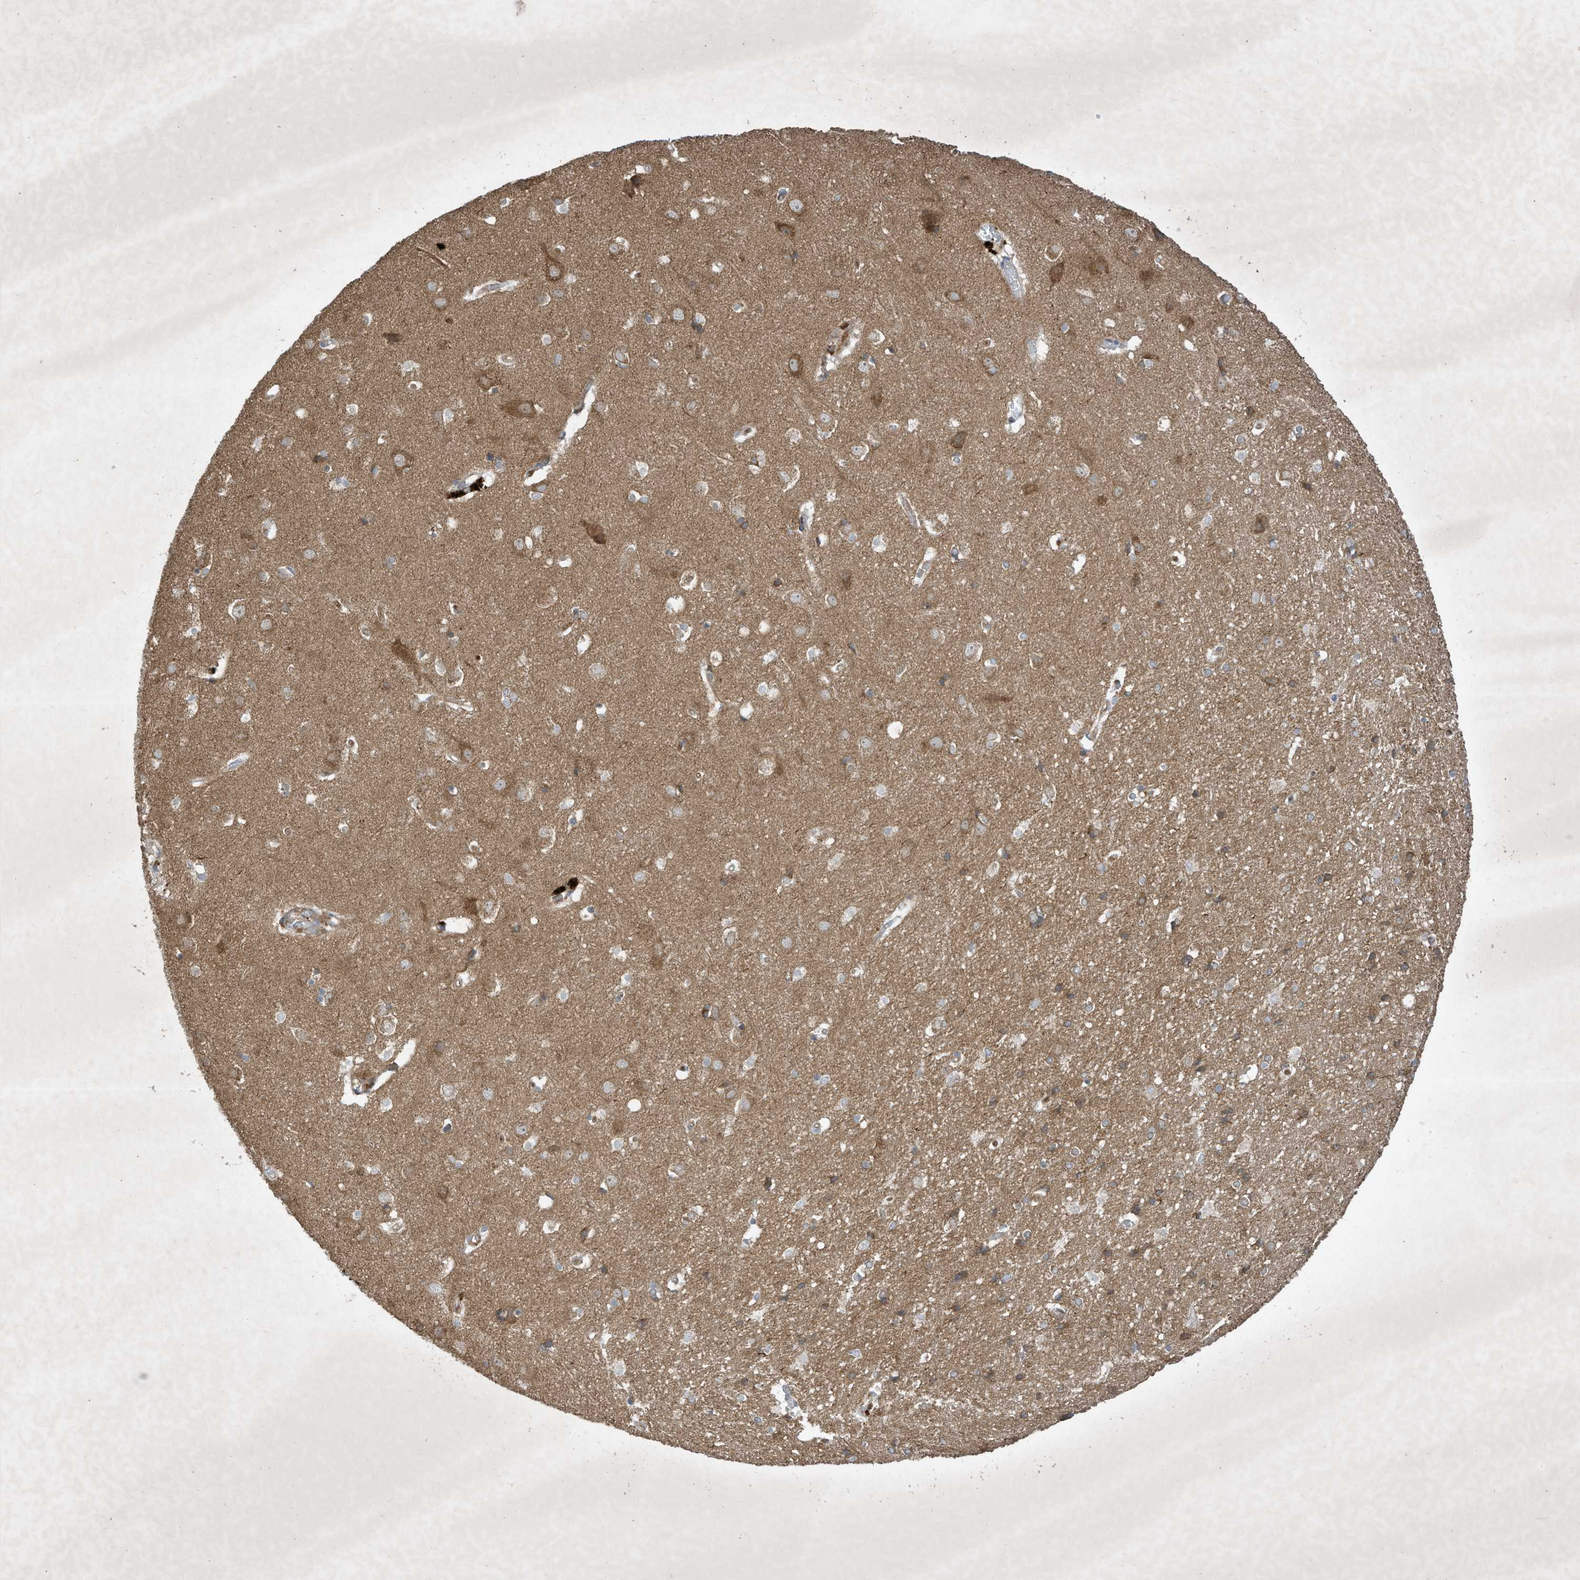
{"staining": {"intensity": "weak", "quantity": ">75%", "location": "cytoplasmic/membranous"}, "tissue": "cerebral cortex", "cell_type": "Endothelial cells", "image_type": "normal", "snomed": [{"axis": "morphology", "description": "Normal tissue, NOS"}, {"axis": "topography", "description": "Cerebral cortex"}], "caption": "A high-resolution photomicrograph shows immunohistochemistry staining of benign cerebral cortex, which exhibits weak cytoplasmic/membranous staining in approximately >75% of endothelial cells.", "gene": "SYNJ2", "patient": {"sex": "male", "age": 54}}